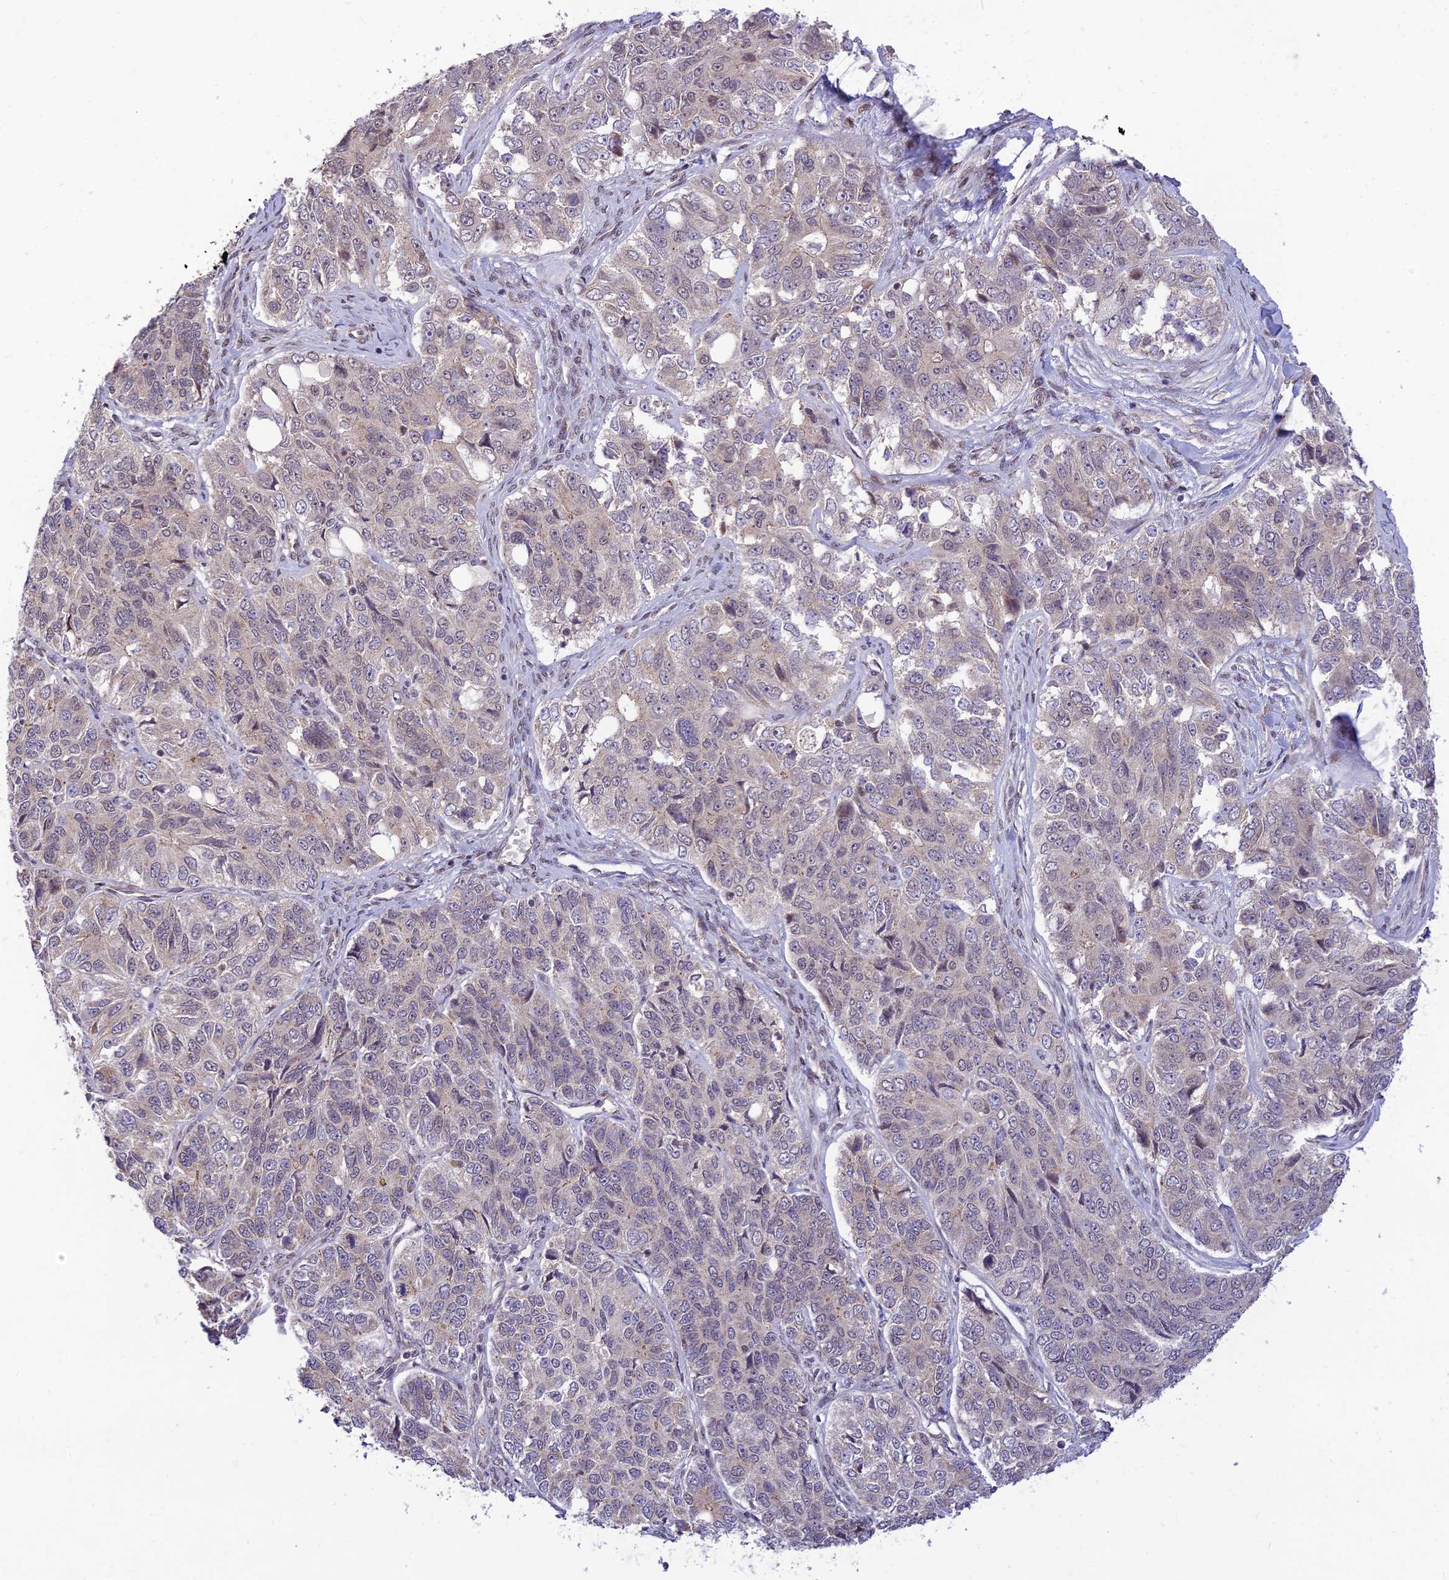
{"staining": {"intensity": "negative", "quantity": "none", "location": "none"}, "tissue": "ovarian cancer", "cell_type": "Tumor cells", "image_type": "cancer", "snomed": [{"axis": "morphology", "description": "Carcinoma, endometroid"}, {"axis": "topography", "description": "Ovary"}], "caption": "Immunohistochemistry image of ovarian cancer stained for a protein (brown), which exhibits no expression in tumor cells.", "gene": "MICOS13", "patient": {"sex": "female", "age": 51}}